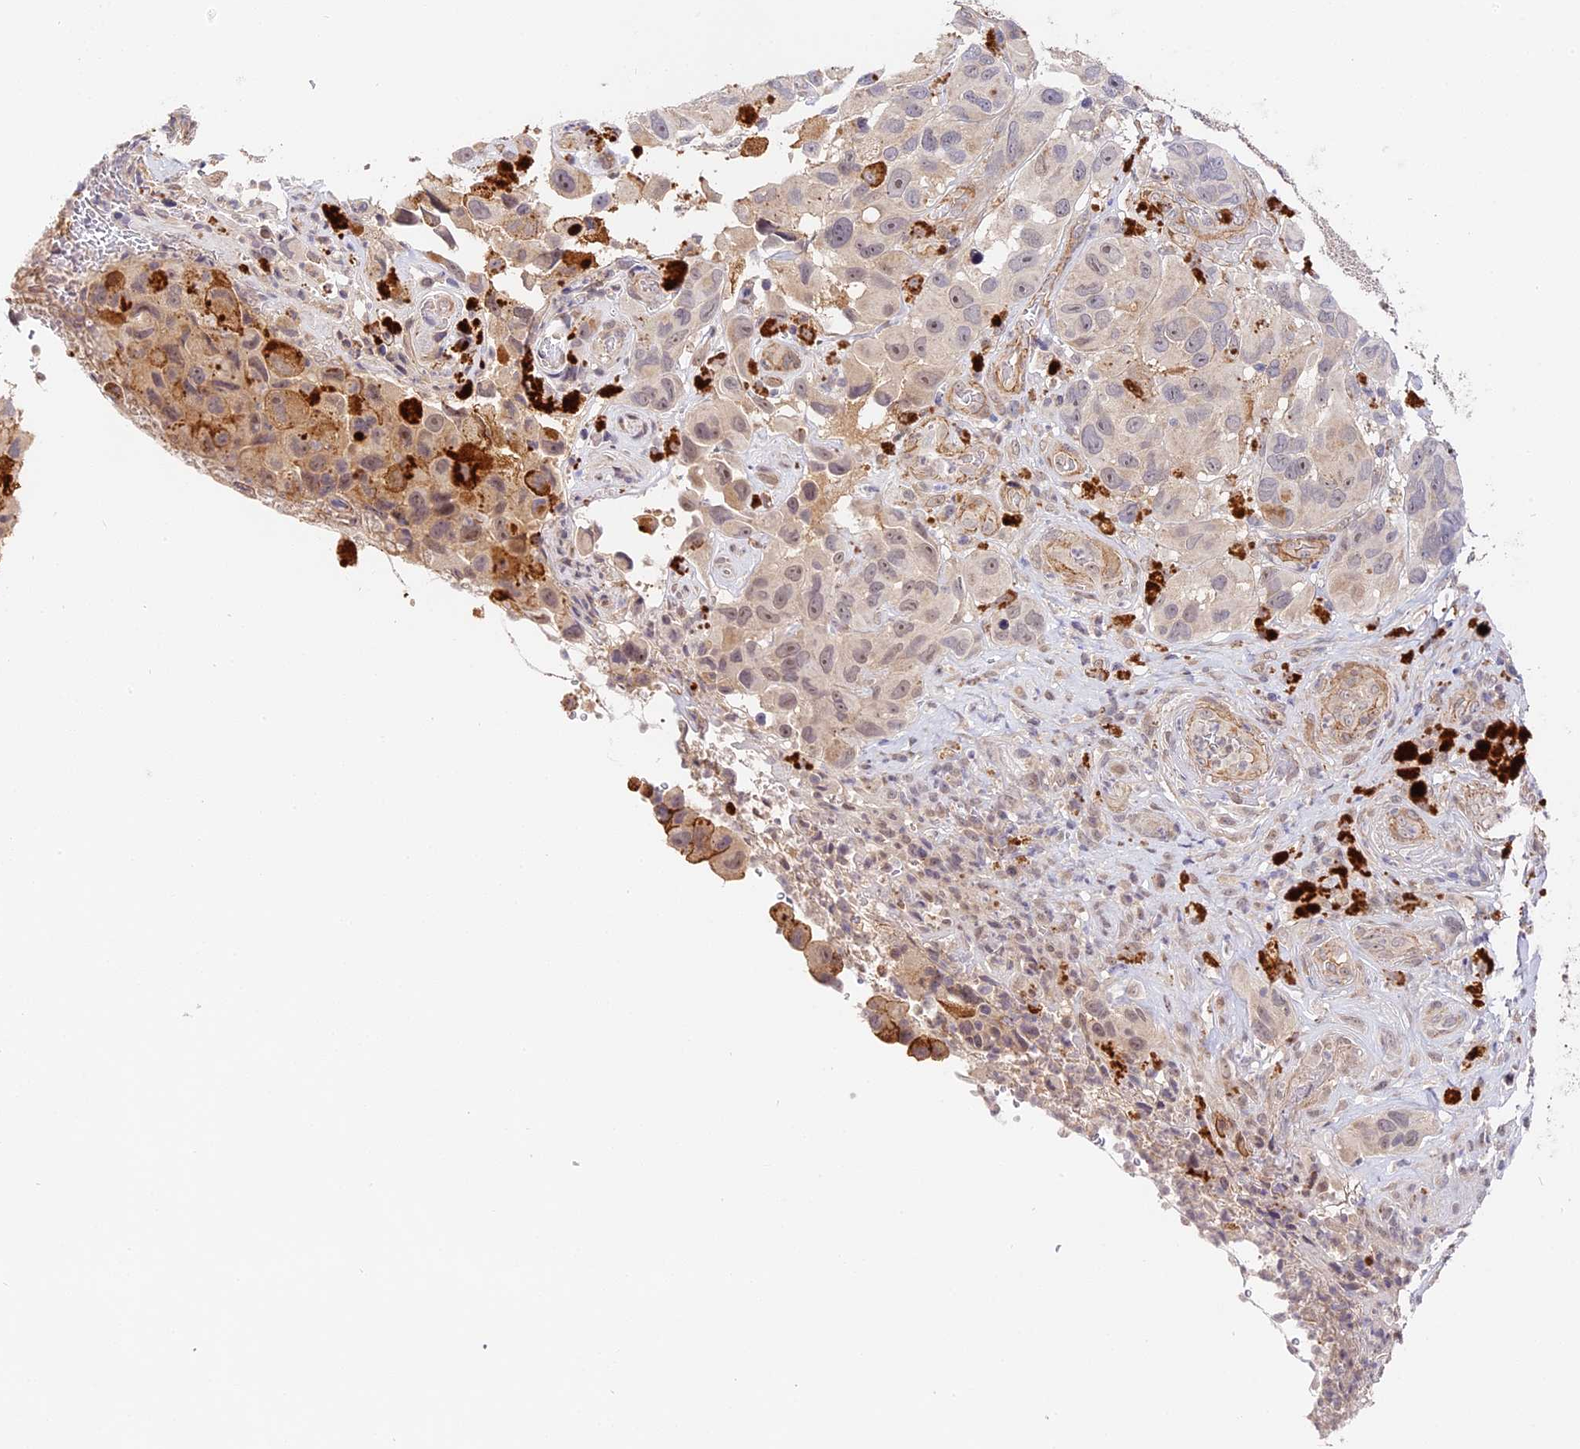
{"staining": {"intensity": "negative", "quantity": "none", "location": "none"}, "tissue": "melanoma", "cell_type": "Tumor cells", "image_type": "cancer", "snomed": [{"axis": "morphology", "description": "Malignant melanoma, NOS"}, {"axis": "topography", "description": "Skin"}], "caption": "Tumor cells are negative for brown protein staining in melanoma.", "gene": "IMPACT", "patient": {"sex": "female", "age": 73}}